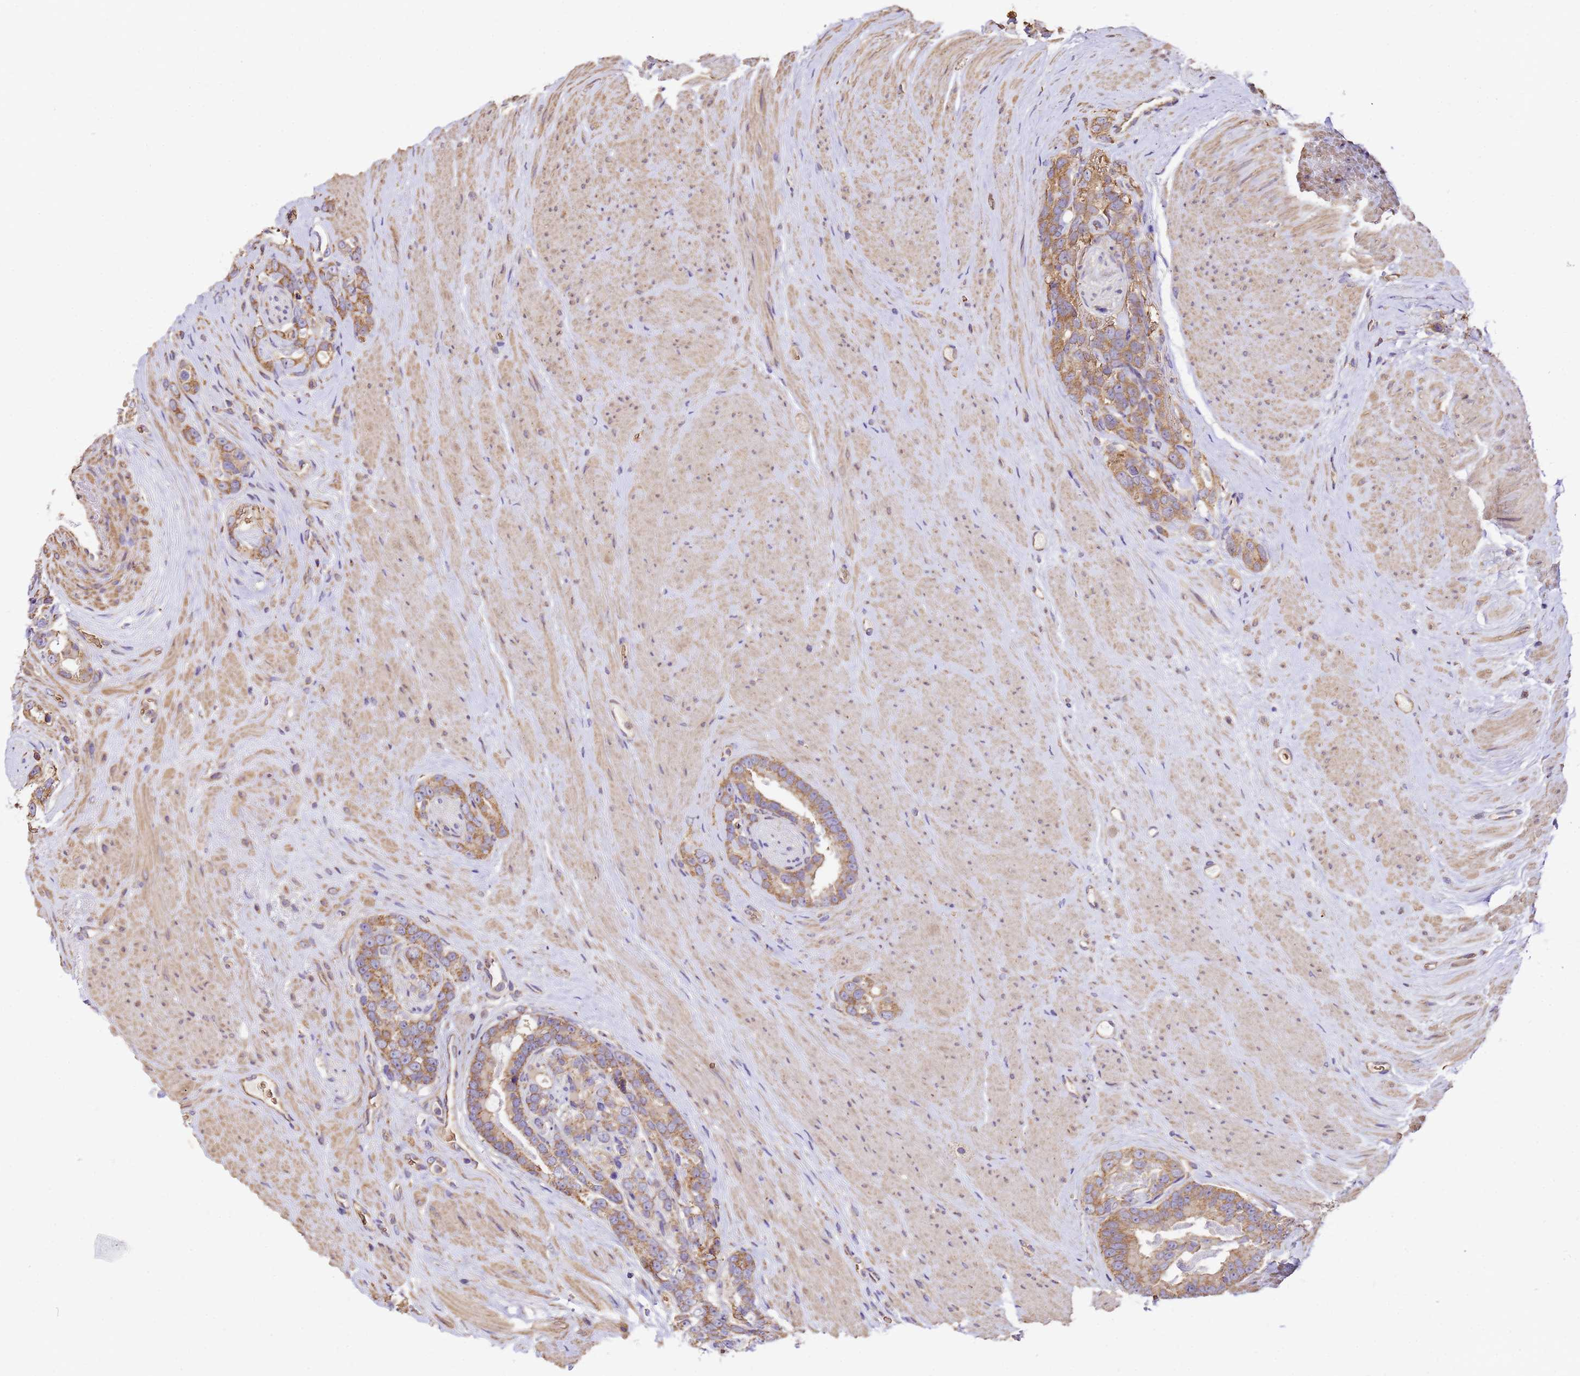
{"staining": {"intensity": "moderate", "quantity": ">75%", "location": "cytoplasmic/membranous"}, "tissue": "prostate cancer", "cell_type": "Tumor cells", "image_type": "cancer", "snomed": [{"axis": "morphology", "description": "Adenocarcinoma, High grade"}, {"axis": "topography", "description": "Prostate"}], "caption": "This photomicrograph exhibits immunohistochemistry staining of high-grade adenocarcinoma (prostate), with medium moderate cytoplasmic/membranous expression in about >75% of tumor cells.", "gene": "LRRIQ1", "patient": {"sex": "male", "age": 74}}